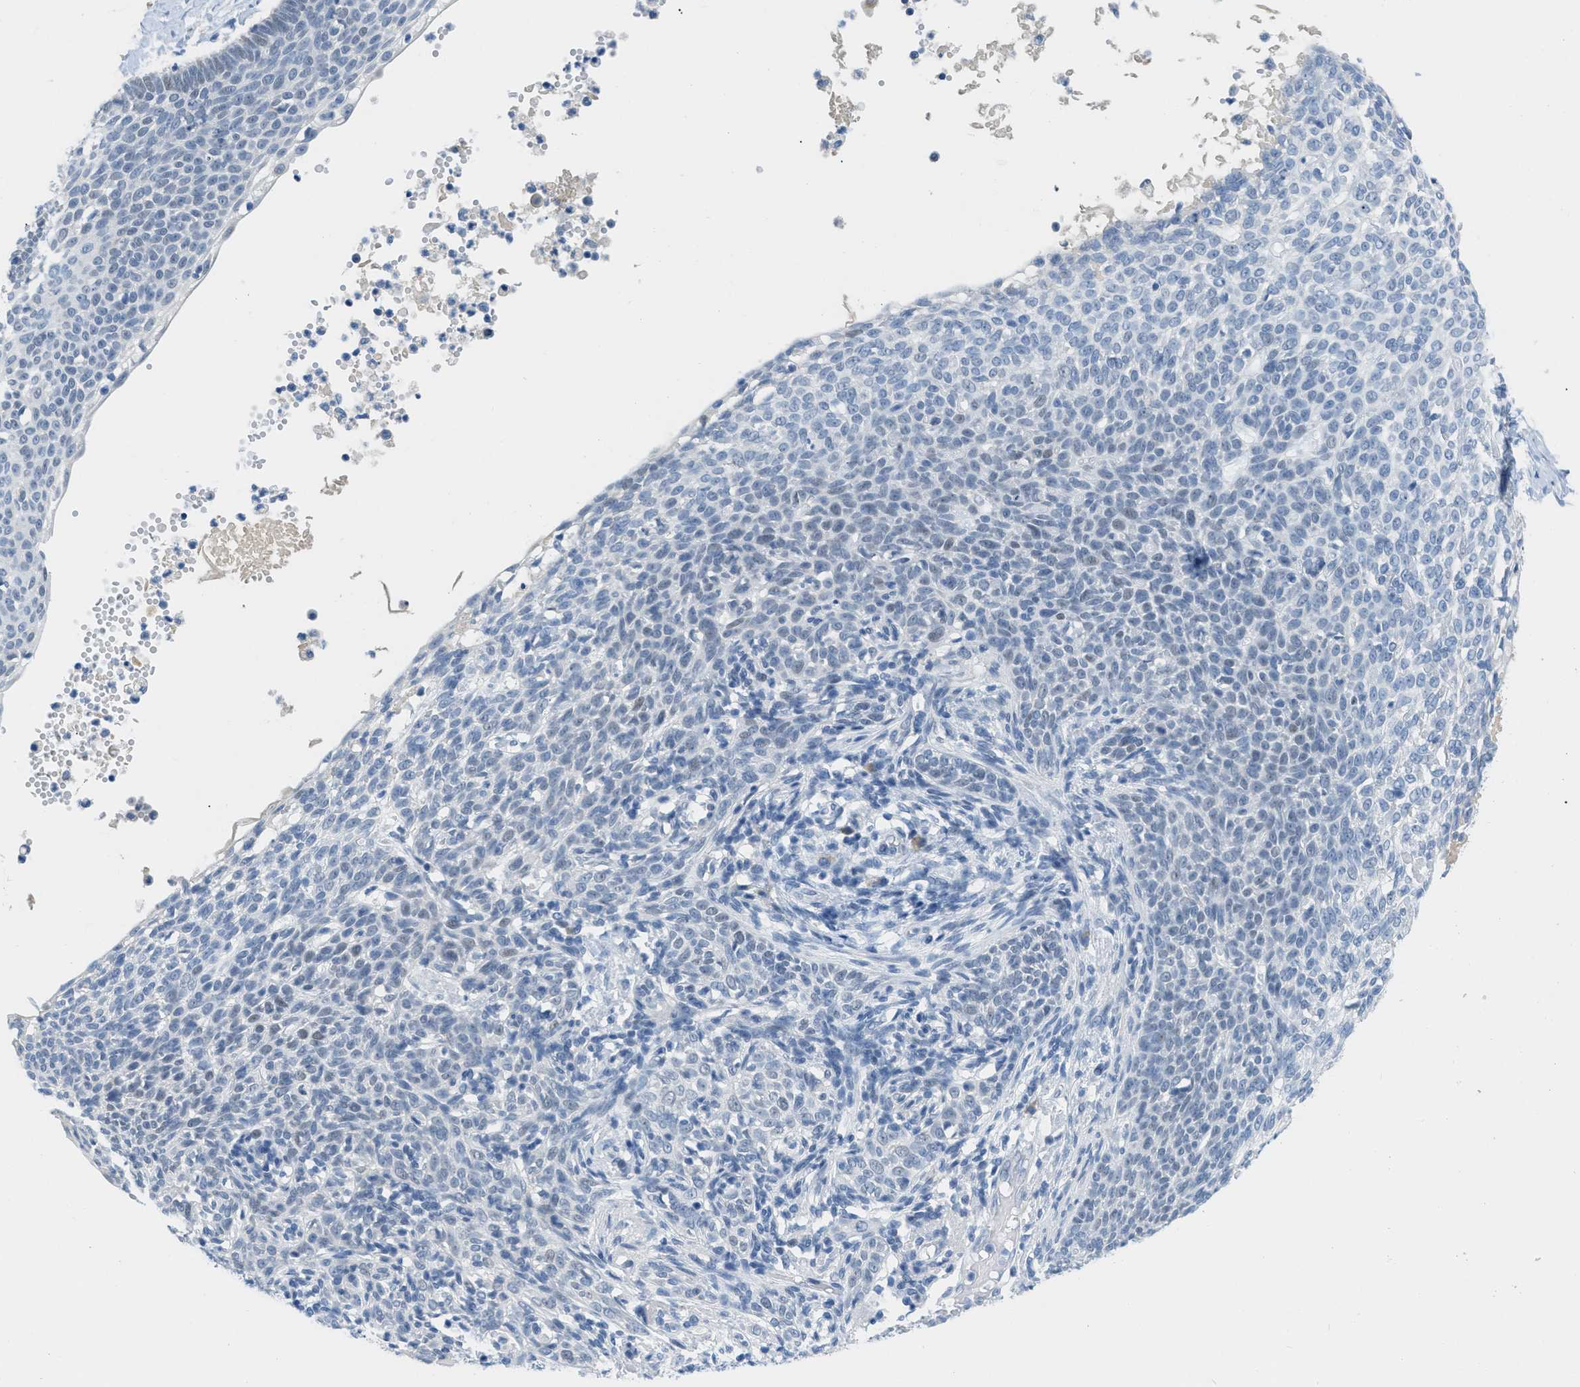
{"staining": {"intensity": "weak", "quantity": "<25%", "location": "nuclear"}, "tissue": "skin cancer", "cell_type": "Tumor cells", "image_type": "cancer", "snomed": [{"axis": "morphology", "description": "Normal tissue, NOS"}, {"axis": "morphology", "description": "Basal cell carcinoma"}, {"axis": "topography", "description": "Skin"}], "caption": "Tumor cells are negative for brown protein staining in skin basal cell carcinoma.", "gene": "HSF2", "patient": {"sex": "male", "age": 87}}